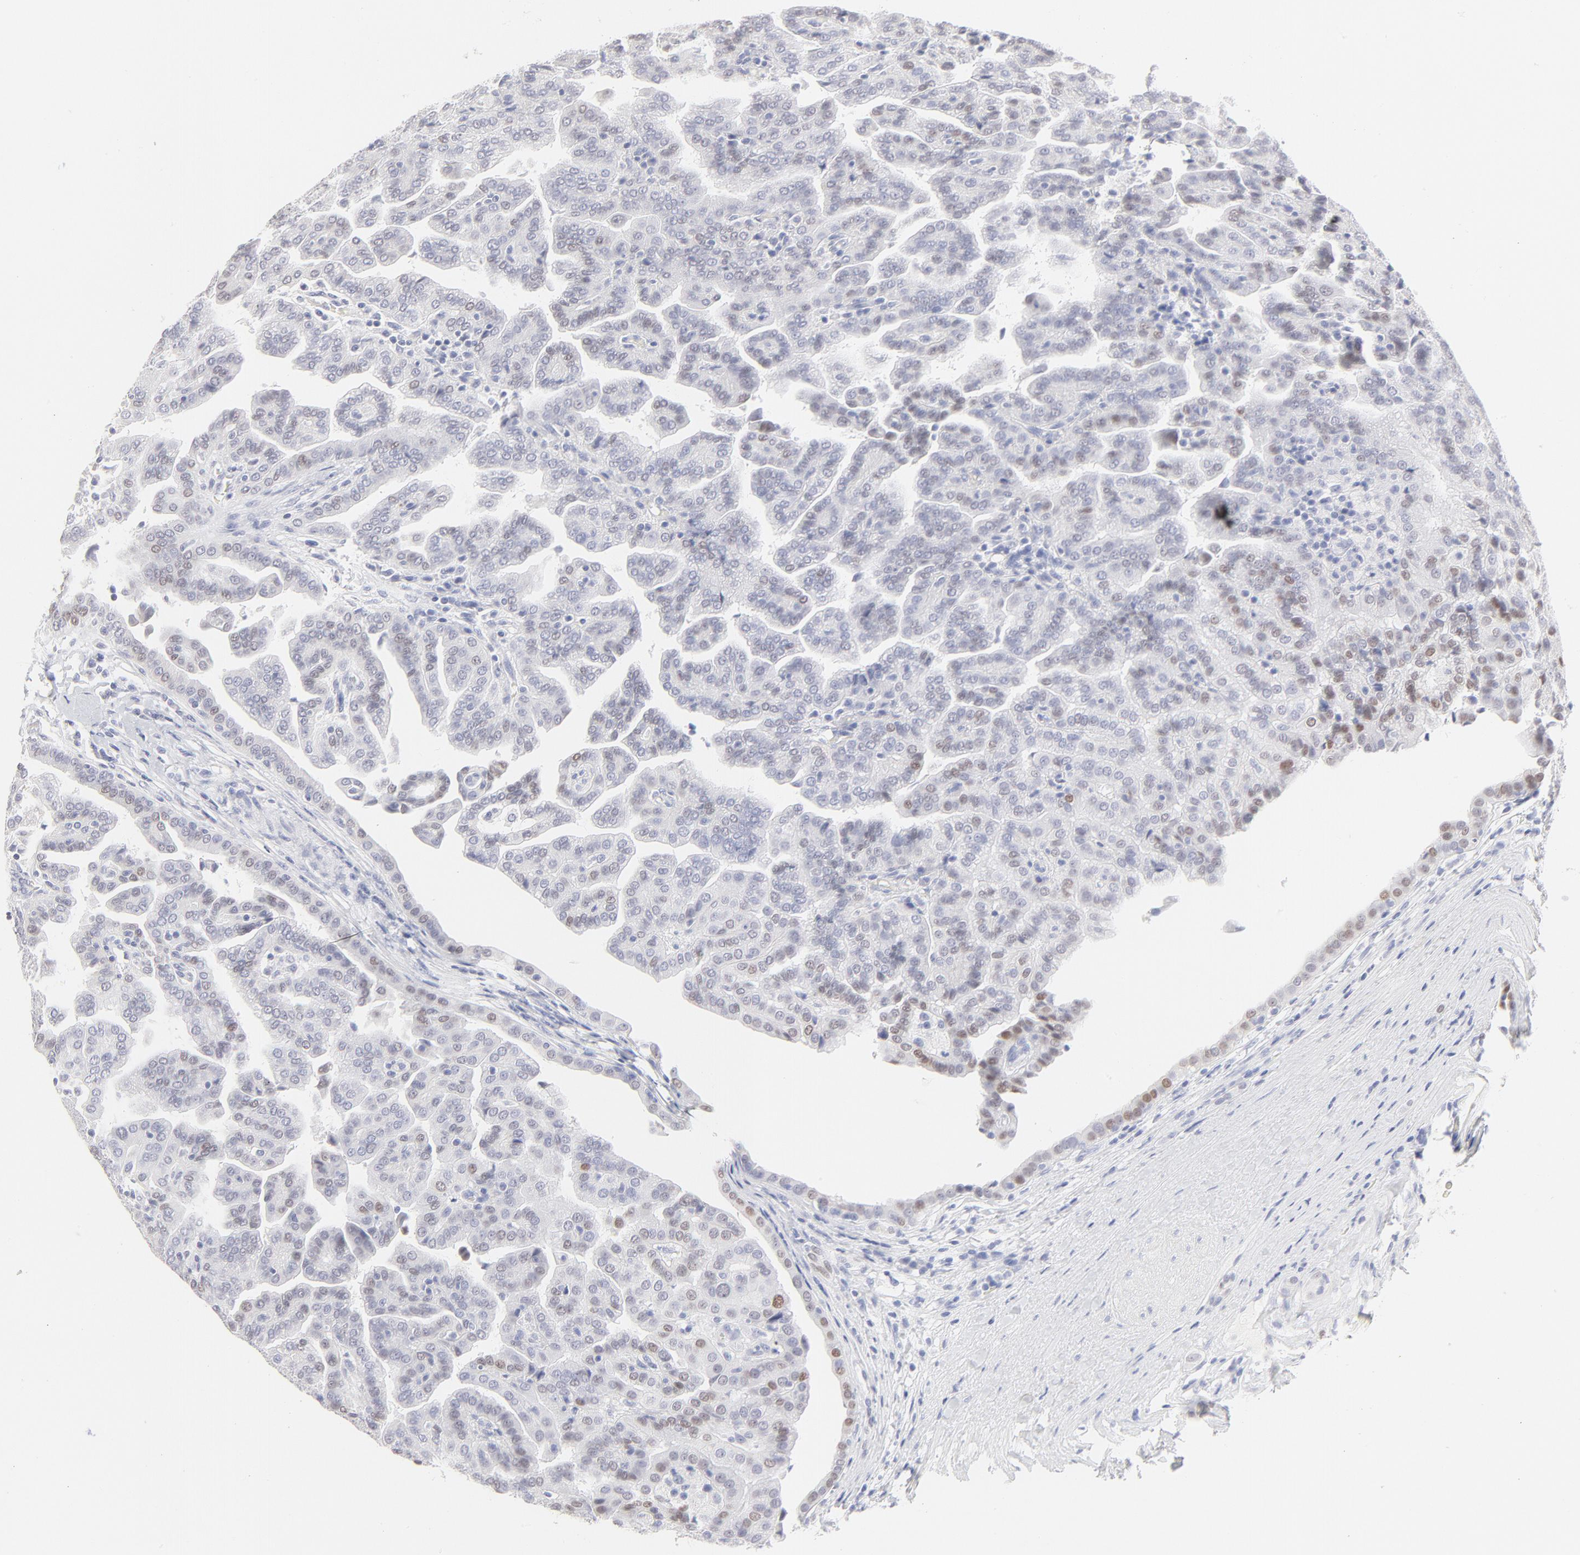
{"staining": {"intensity": "moderate", "quantity": "<25%", "location": "nuclear"}, "tissue": "renal cancer", "cell_type": "Tumor cells", "image_type": "cancer", "snomed": [{"axis": "morphology", "description": "Adenocarcinoma, NOS"}, {"axis": "topography", "description": "Kidney"}], "caption": "Immunohistochemistry (DAB (3,3'-diaminobenzidine)) staining of renal adenocarcinoma shows moderate nuclear protein expression in approximately <25% of tumor cells.", "gene": "ELF3", "patient": {"sex": "male", "age": 61}}